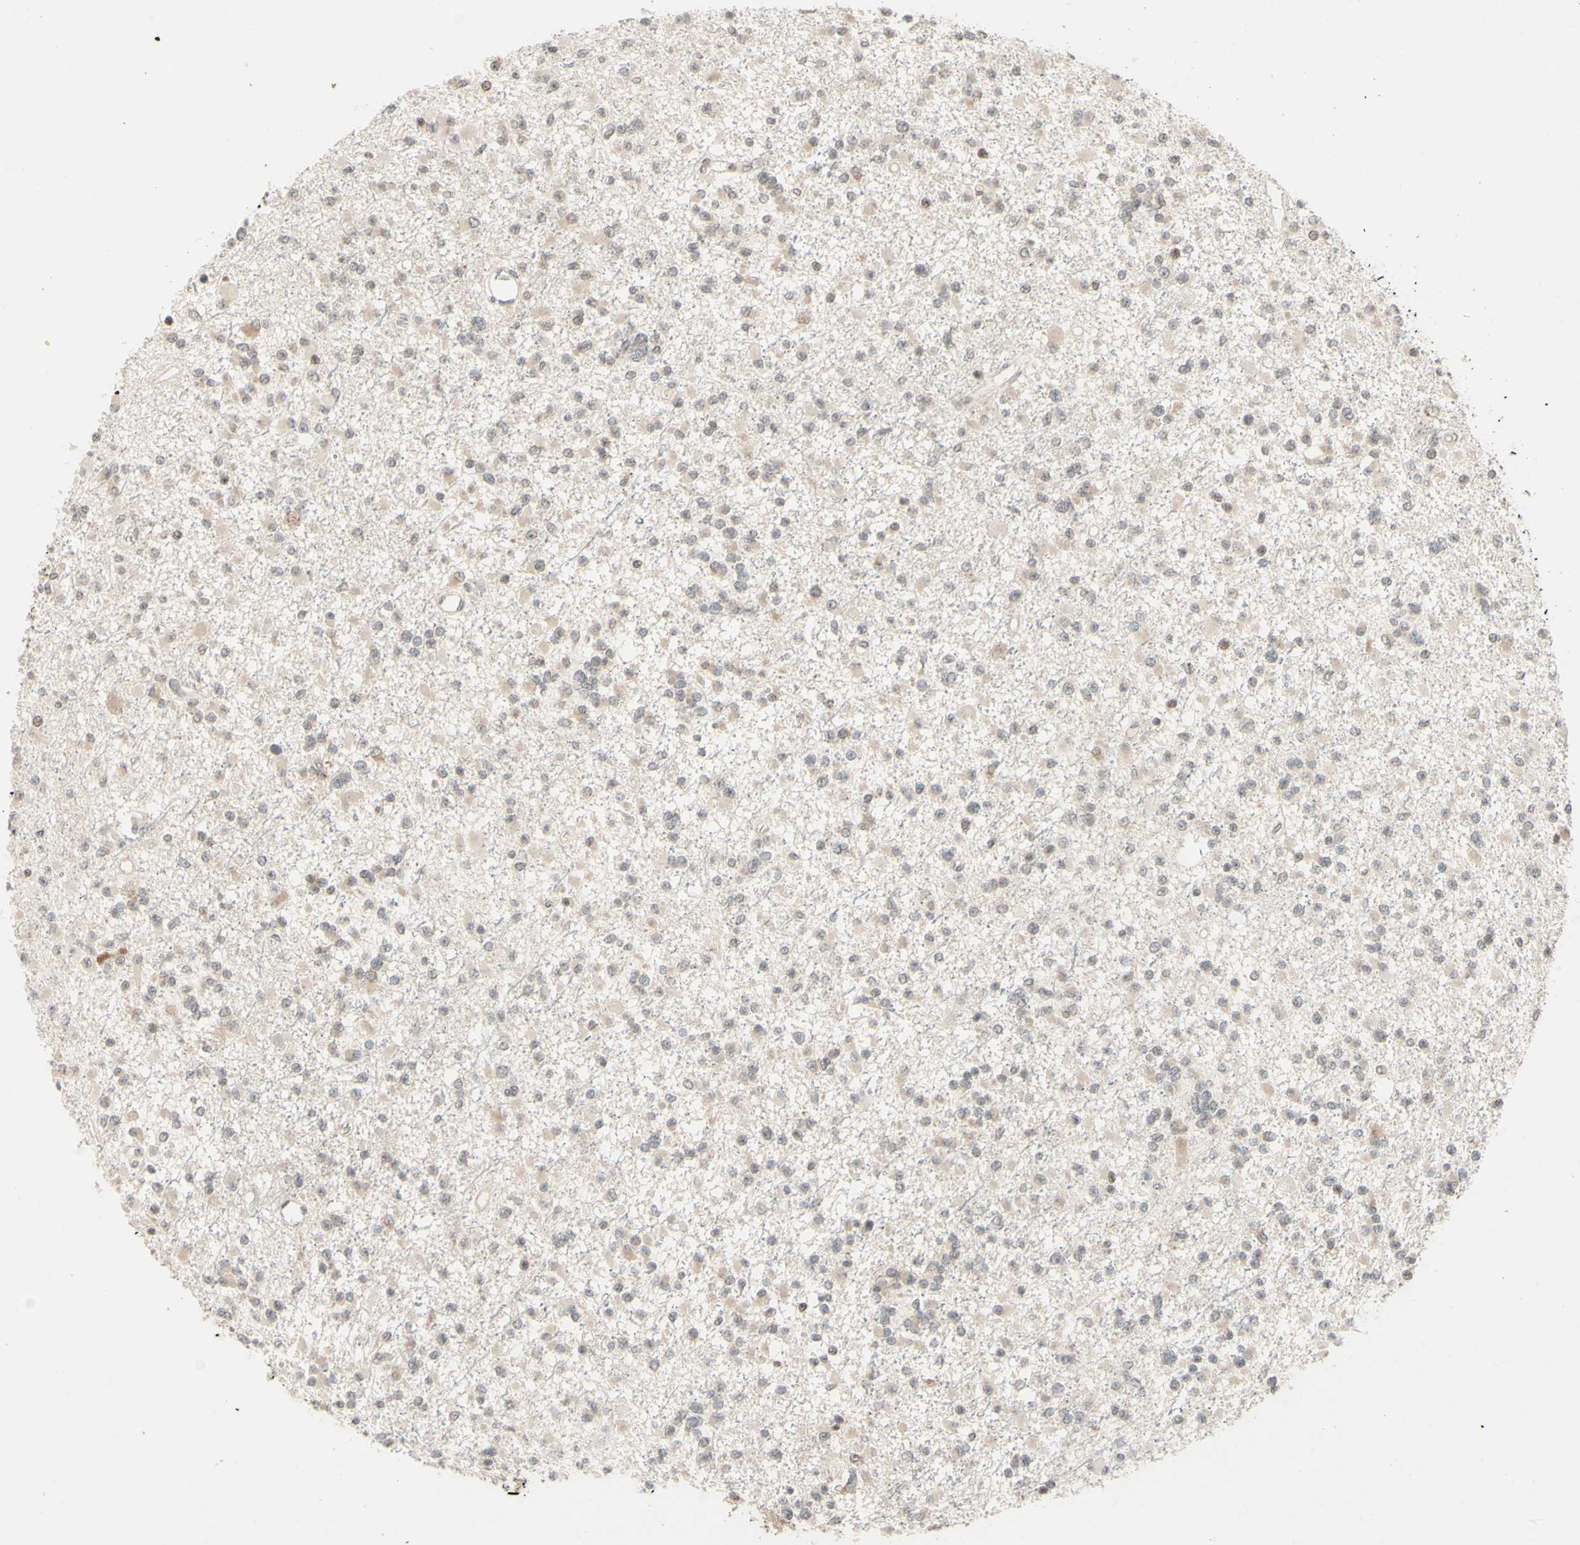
{"staining": {"intensity": "negative", "quantity": "none", "location": "none"}, "tissue": "glioma", "cell_type": "Tumor cells", "image_type": "cancer", "snomed": [{"axis": "morphology", "description": "Glioma, malignant, Low grade"}, {"axis": "topography", "description": "Brain"}], "caption": "The immunohistochemistry (IHC) photomicrograph has no significant staining in tumor cells of malignant low-grade glioma tissue.", "gene": "ZW10", "patient": {"sex": "female", "age": 22}}